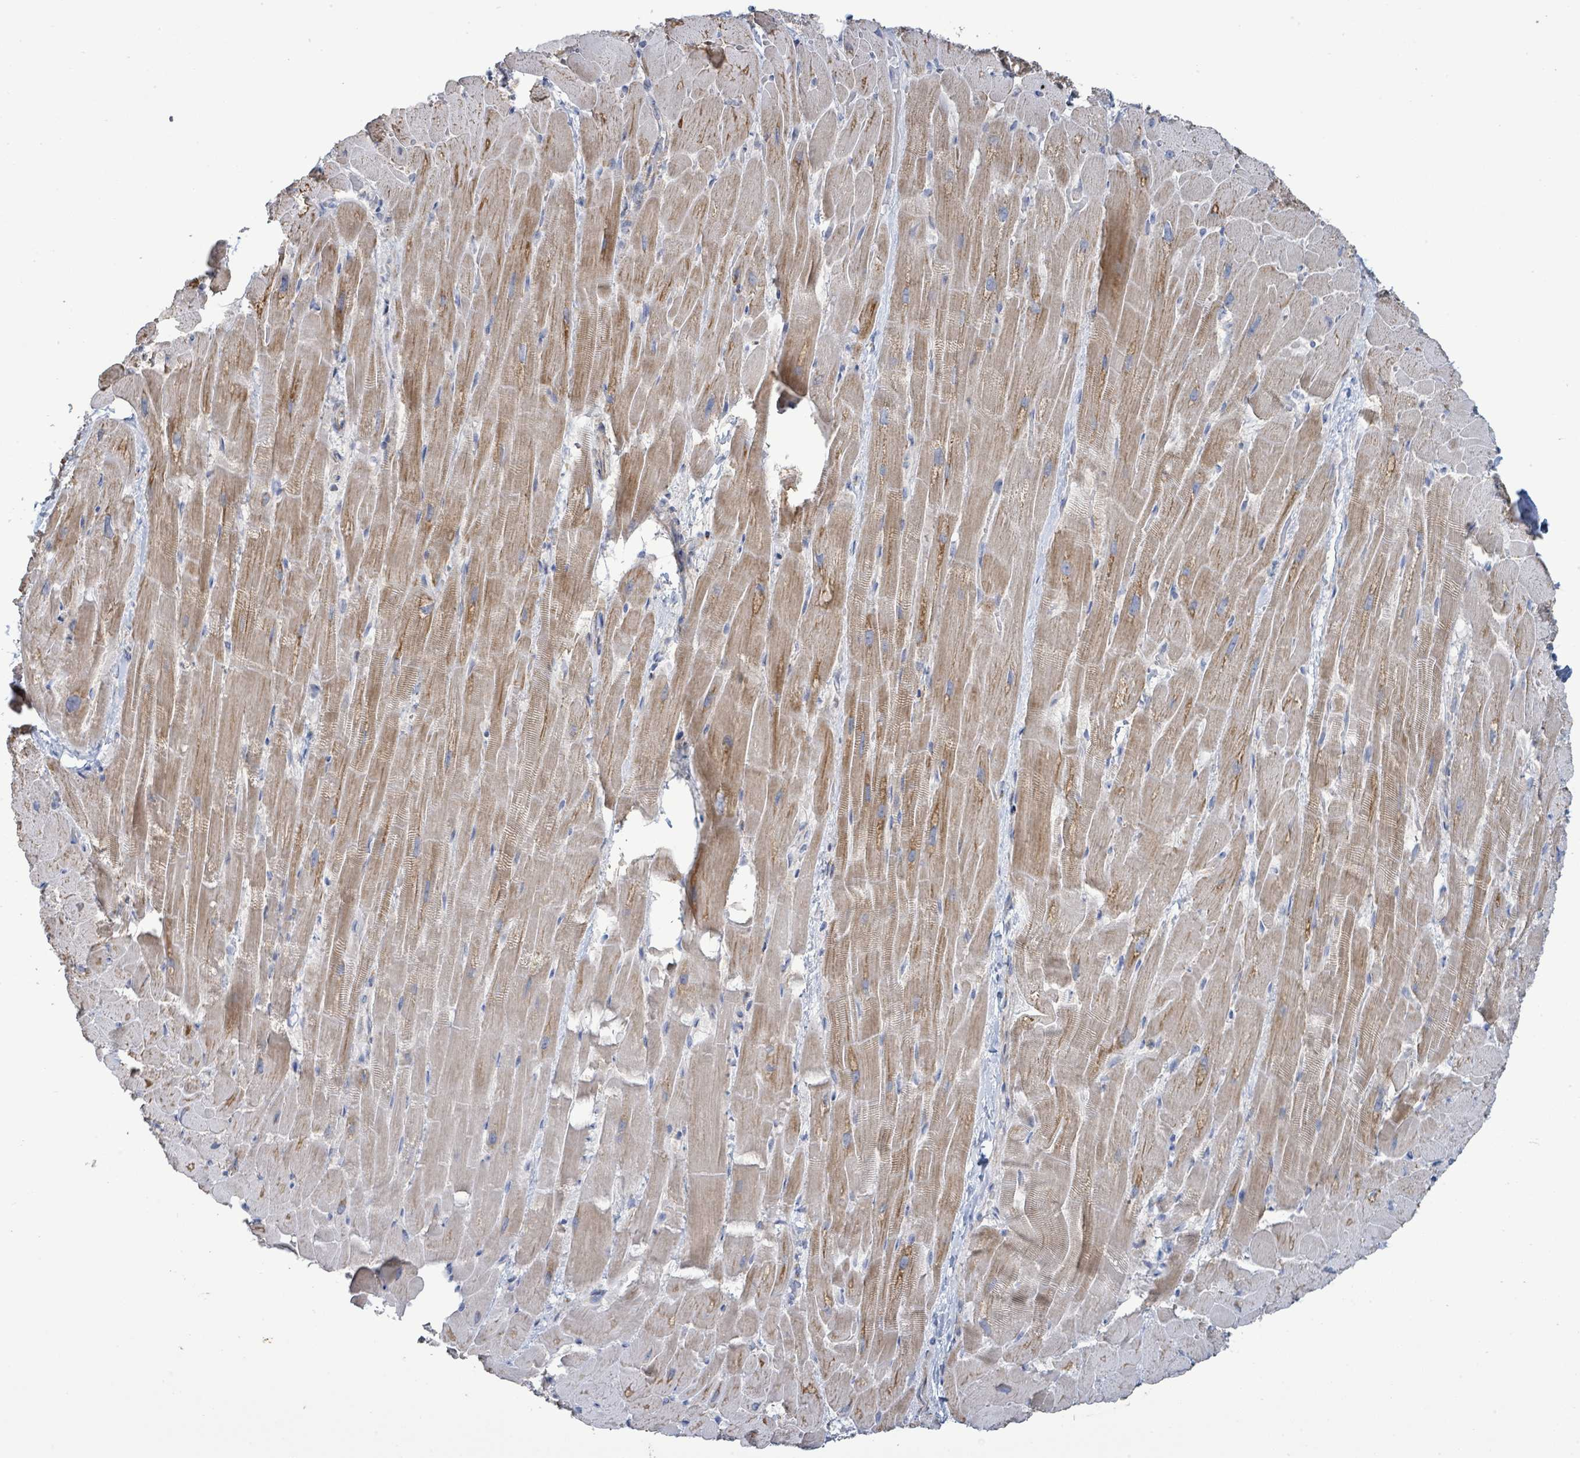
{"staining": {"intensity": "moderate", "quantity": ">75%", "location": "cytoplasmic/membranous"}, "tissue": "heart muscle", "cell_type": "Cardiomyocytes", "image_type": "normal", "snomed": [{"axis": "morphology", "description": "Normal tissue, NOS"}, {"axis": "topography", "description": "Heart"}], "caption": "Immunohistochemical staining of unremarkable human heart muscle exhibits moderate cytoplasmic/membranous protein staining in approximately >75% of cardiomyocytes.", "gene": "ALG12", "patient": {"sex": "male", "age": 37}}